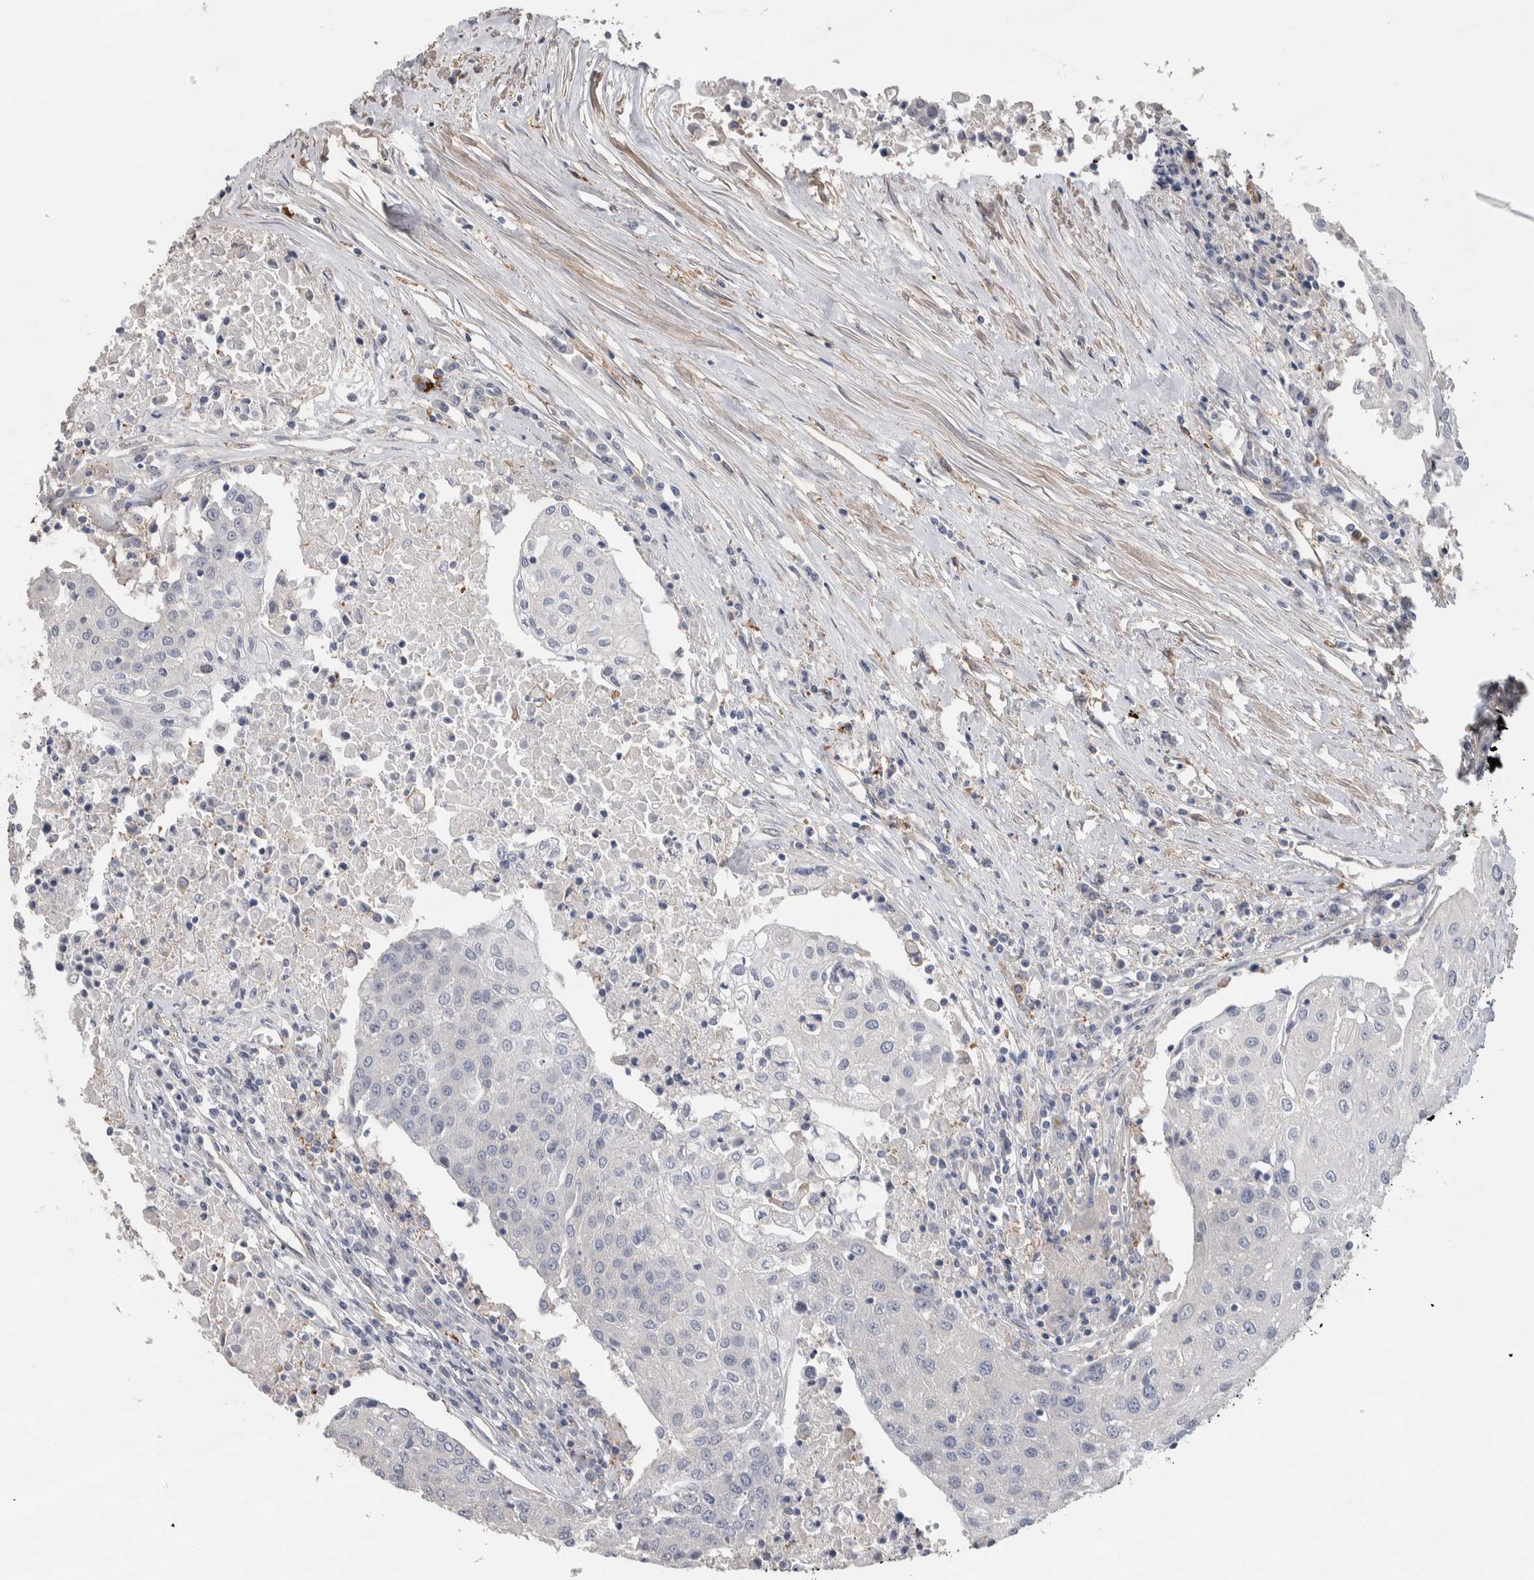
{"staining": {"intensity": "negative", "quantity": "none", "location": "none"}, "tissue": "urothelial cancer", "cell_type": "Tumor cells", "image_type": "cancer", "snomed": [{"axis": "morphology", "description": "Urothelial carcinoma, High grade"}, {"axis": "topography", "description": "Urinary bladder"}], "caption": "Tumor cells are negative for protein expression in human urothelial carcinoma (high-grade).", "gene": "GCNA", "patient": {"sex": "female", "age": 85}}